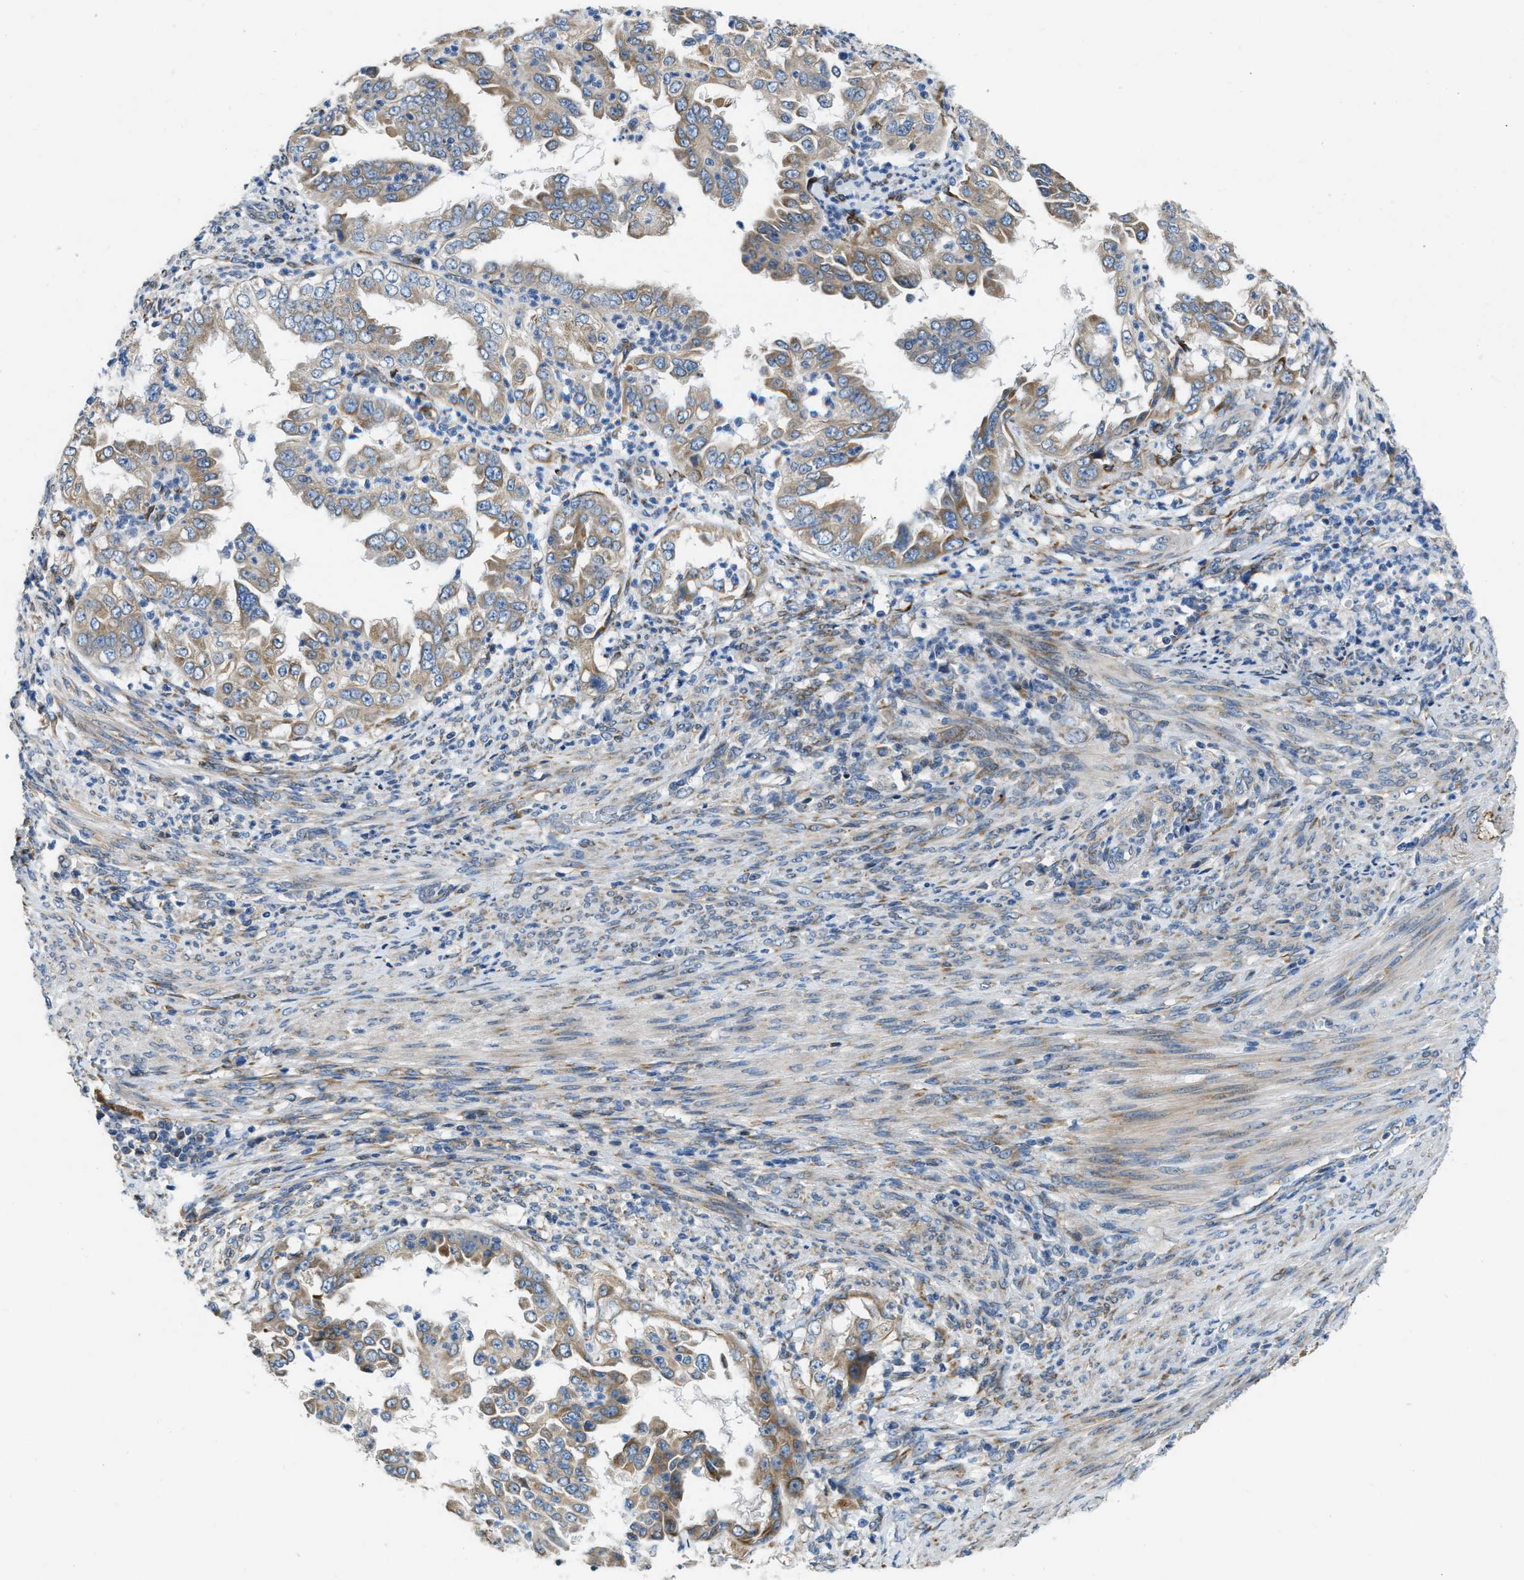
{"staining": {"intensity": "moderate", "quantity": ">75%", "location": "cytoplasmic/membranous"}, "tissue": "endometrial cancer", "cell_type": "Tumor cells", "image_type": "cancer", "snomed": [{"axis": "morphology", "description": "Adenocarcinoma, NOS"}, {"axis": "topography", "description": "Endometrium"}], "caption": "There is medium levels of moderate cytoplasmic/membranous staining in tumor cells of endometrial cancer (adenocarcinoma), as demonstrated by immunohistochemical staining (brown color).", "gene": "GGCX", "patient": {"sex": "female", "age": 85}}